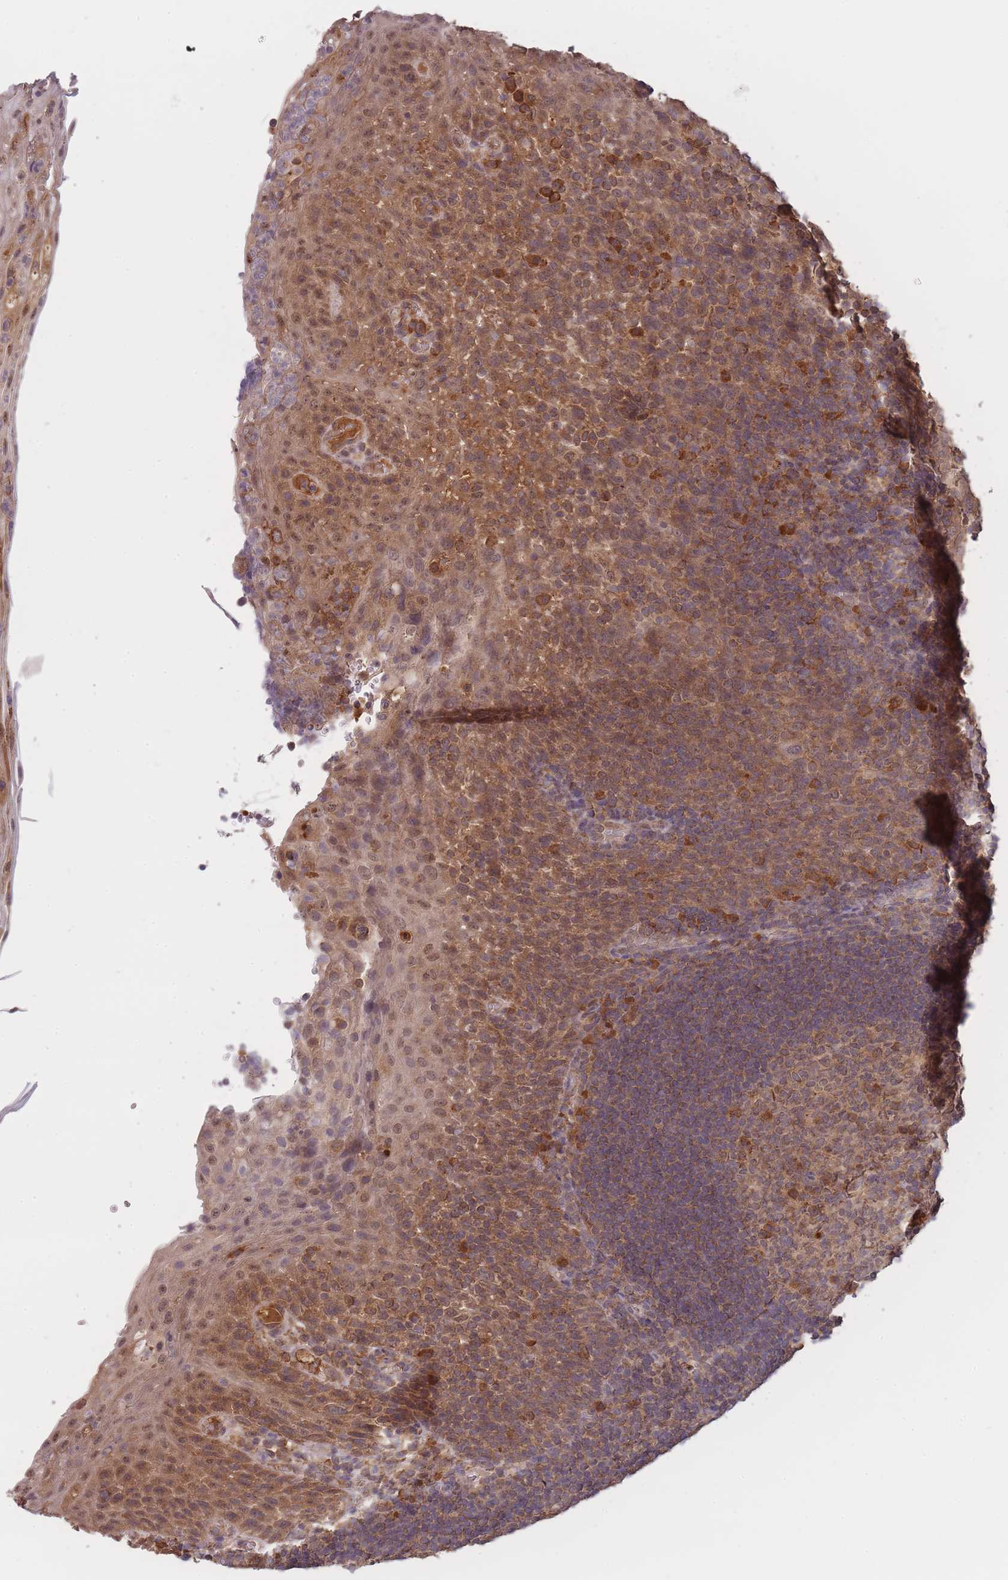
{"staining": {"intensity": "moderate", "quantity": ">75%", "location": "cytoplasmic/membranous"}, "tissue": "tonsil", "cell_type": "Germinal center cells", "image_type": "normal", "snomed": [{"axis": "morphology", "description": "Normal tissue, NOS"}, {"axis": "topography", "description": "Tonsil"}], "caption": "Tonsil stained with immunohistochemistry demonstrates moderate cytoplasmic/membranous expression in approximately >75% of germinal center cells. (DAB IHC with brightfield microscopy, high magnification).", "gene": "PIP4P1", "patient": {"sex": "male", "age": 17}}